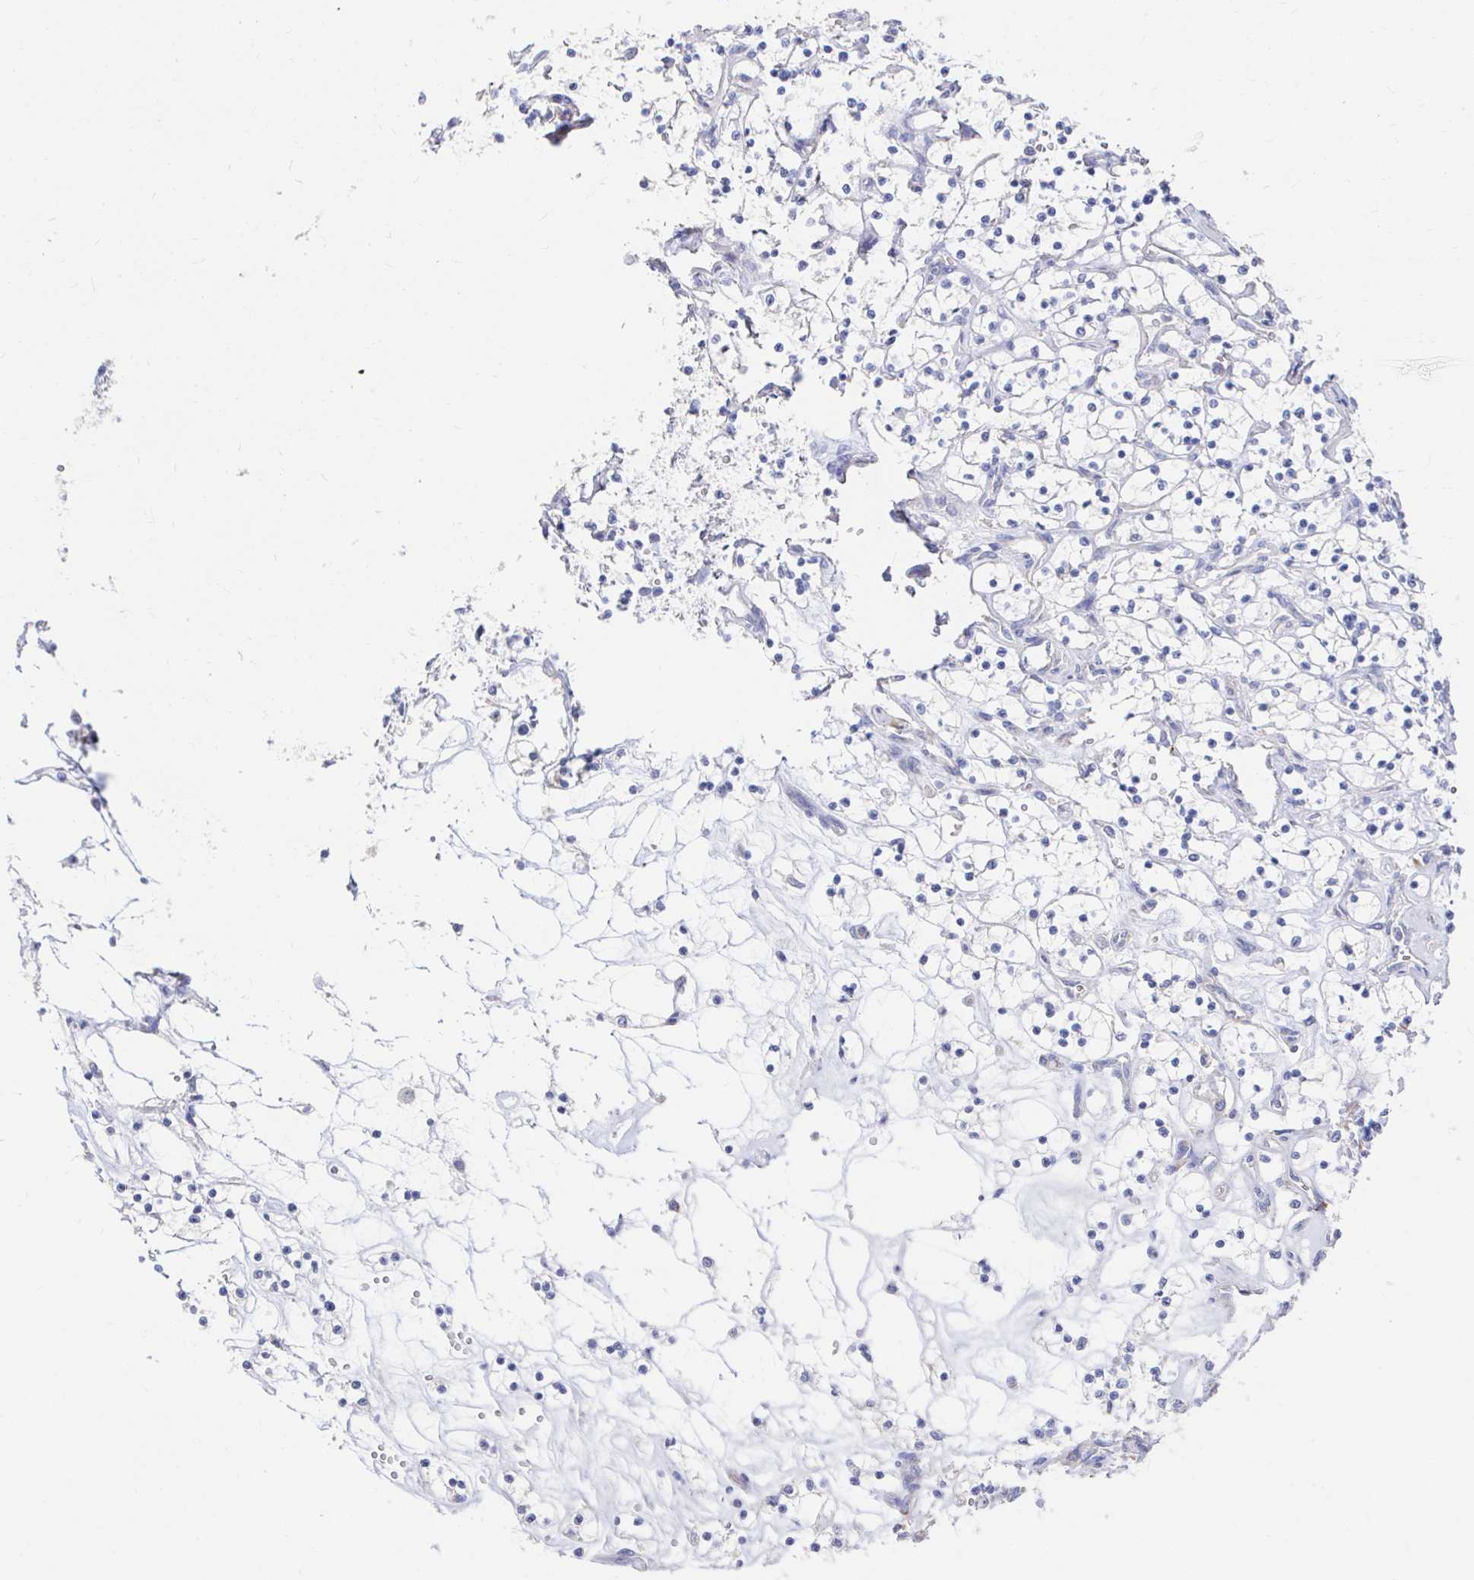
{"staining": {"intensity": "negative", "quantity": "none", "location": "none"}, "tissue": "renal cancer", "cell_type": "Tumor cells", "image_type": "cancer", "snomed": [{"axis": "morphology", "description": "Adenocarcinoma, NOS"}, {"axis": "topography", "description": "Kidney"}], "caption": "The photomicrograph reveals no staining of tumor cells in renal cancer (adenocarcinoma). (DAB (3,3'-diaminobenzidine) IHC visualized using brightfield microscopy, high magnification).", "gene": "LAMC3", "patient": {"sex": "female", "age": 69}}